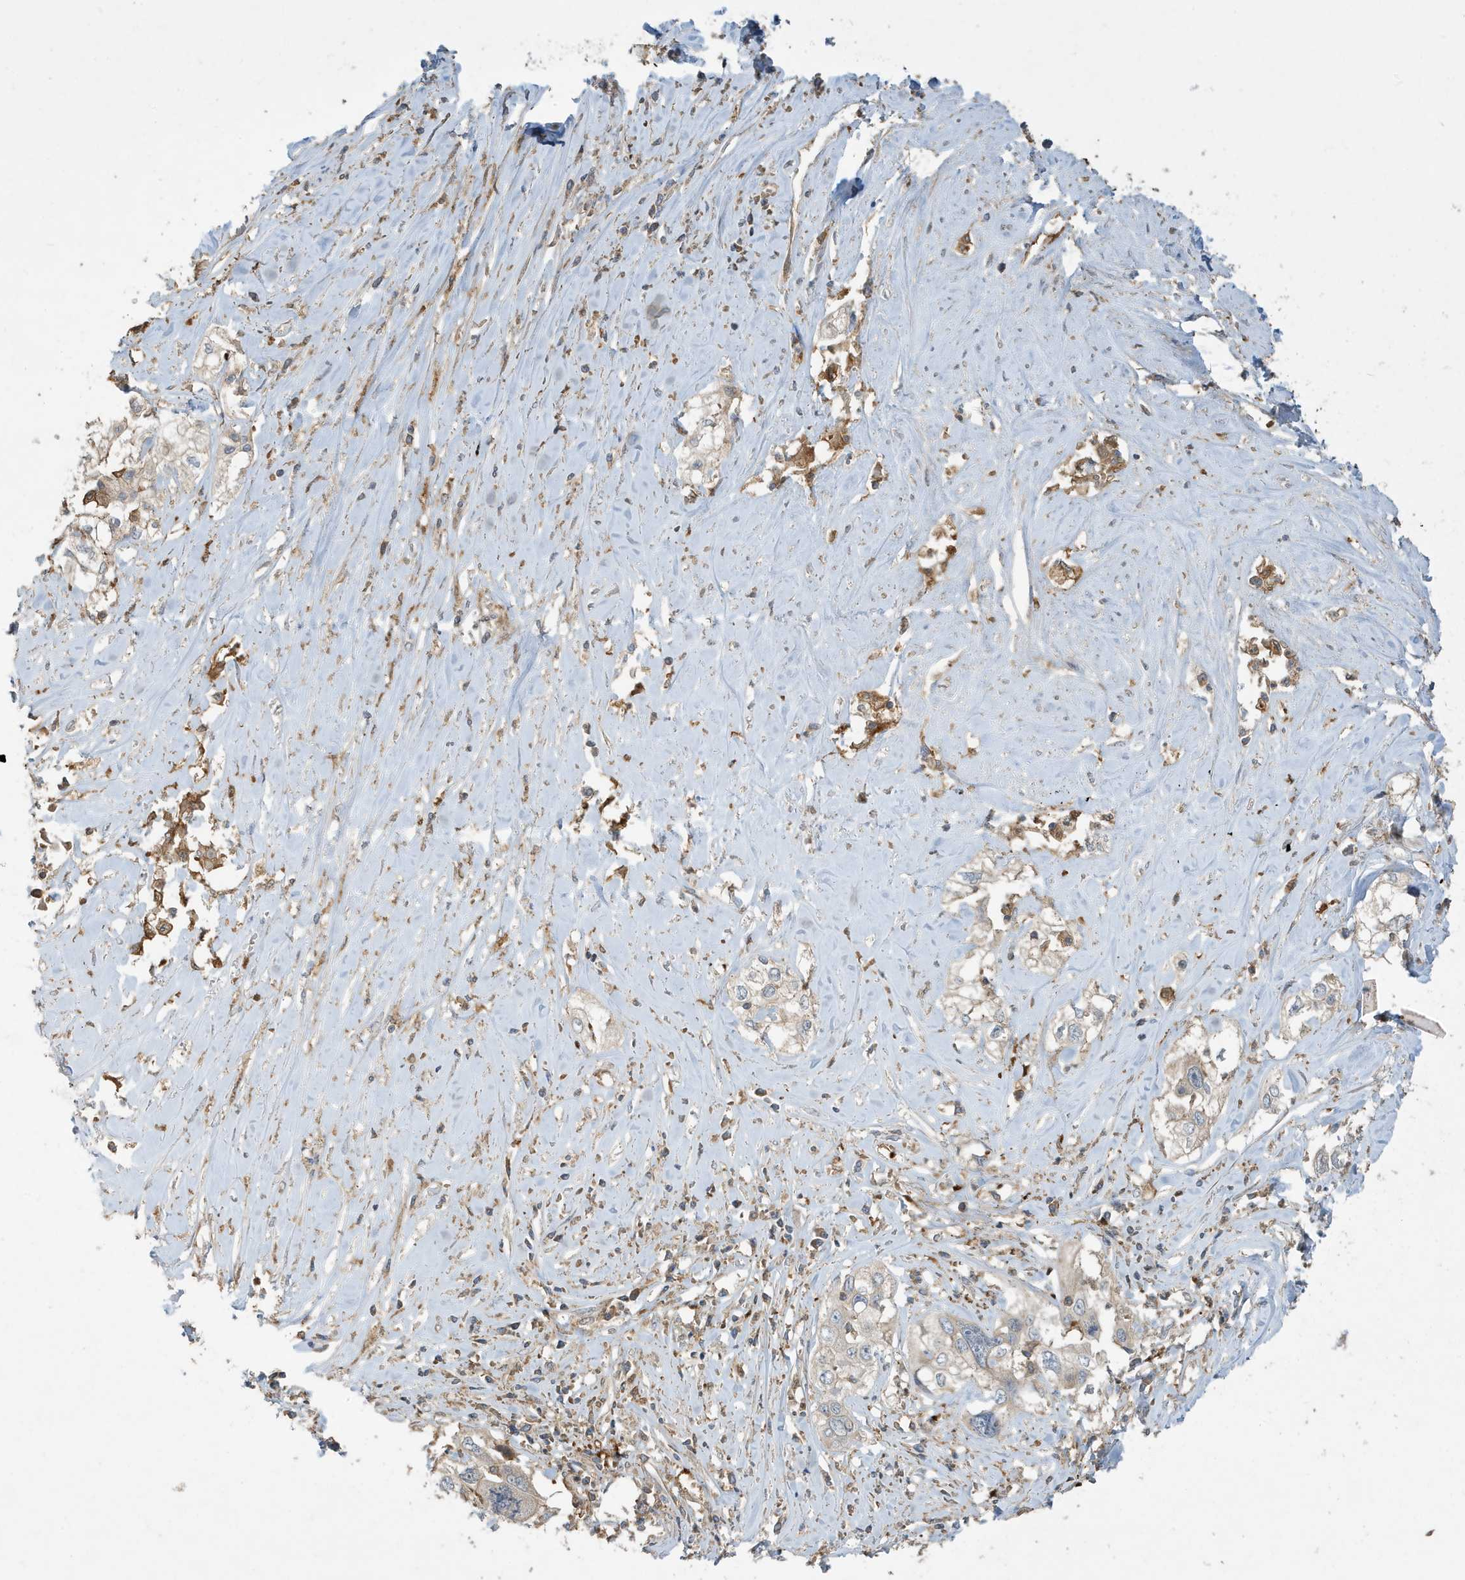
{"staining": {"intensity": "negative", "quantity": "none", "location": "none"}, "tissue": "cervical cancer", "cell_type": "Tumor cells", "image_type": "cancer", "snomed": [{"axis": "morphology", "description": "Squamous cell carcinoma, NOS"}, {"axis": "topography", "description": "Cervix"}], "caption": "High power microscopy image of an IHC photomicrograph of cervical cancer (squamous cell carcinoma), revealing no significant staining in tumor cells.", "gene": "ABTB1", "patient": {"sex": "female", "age": 31}}